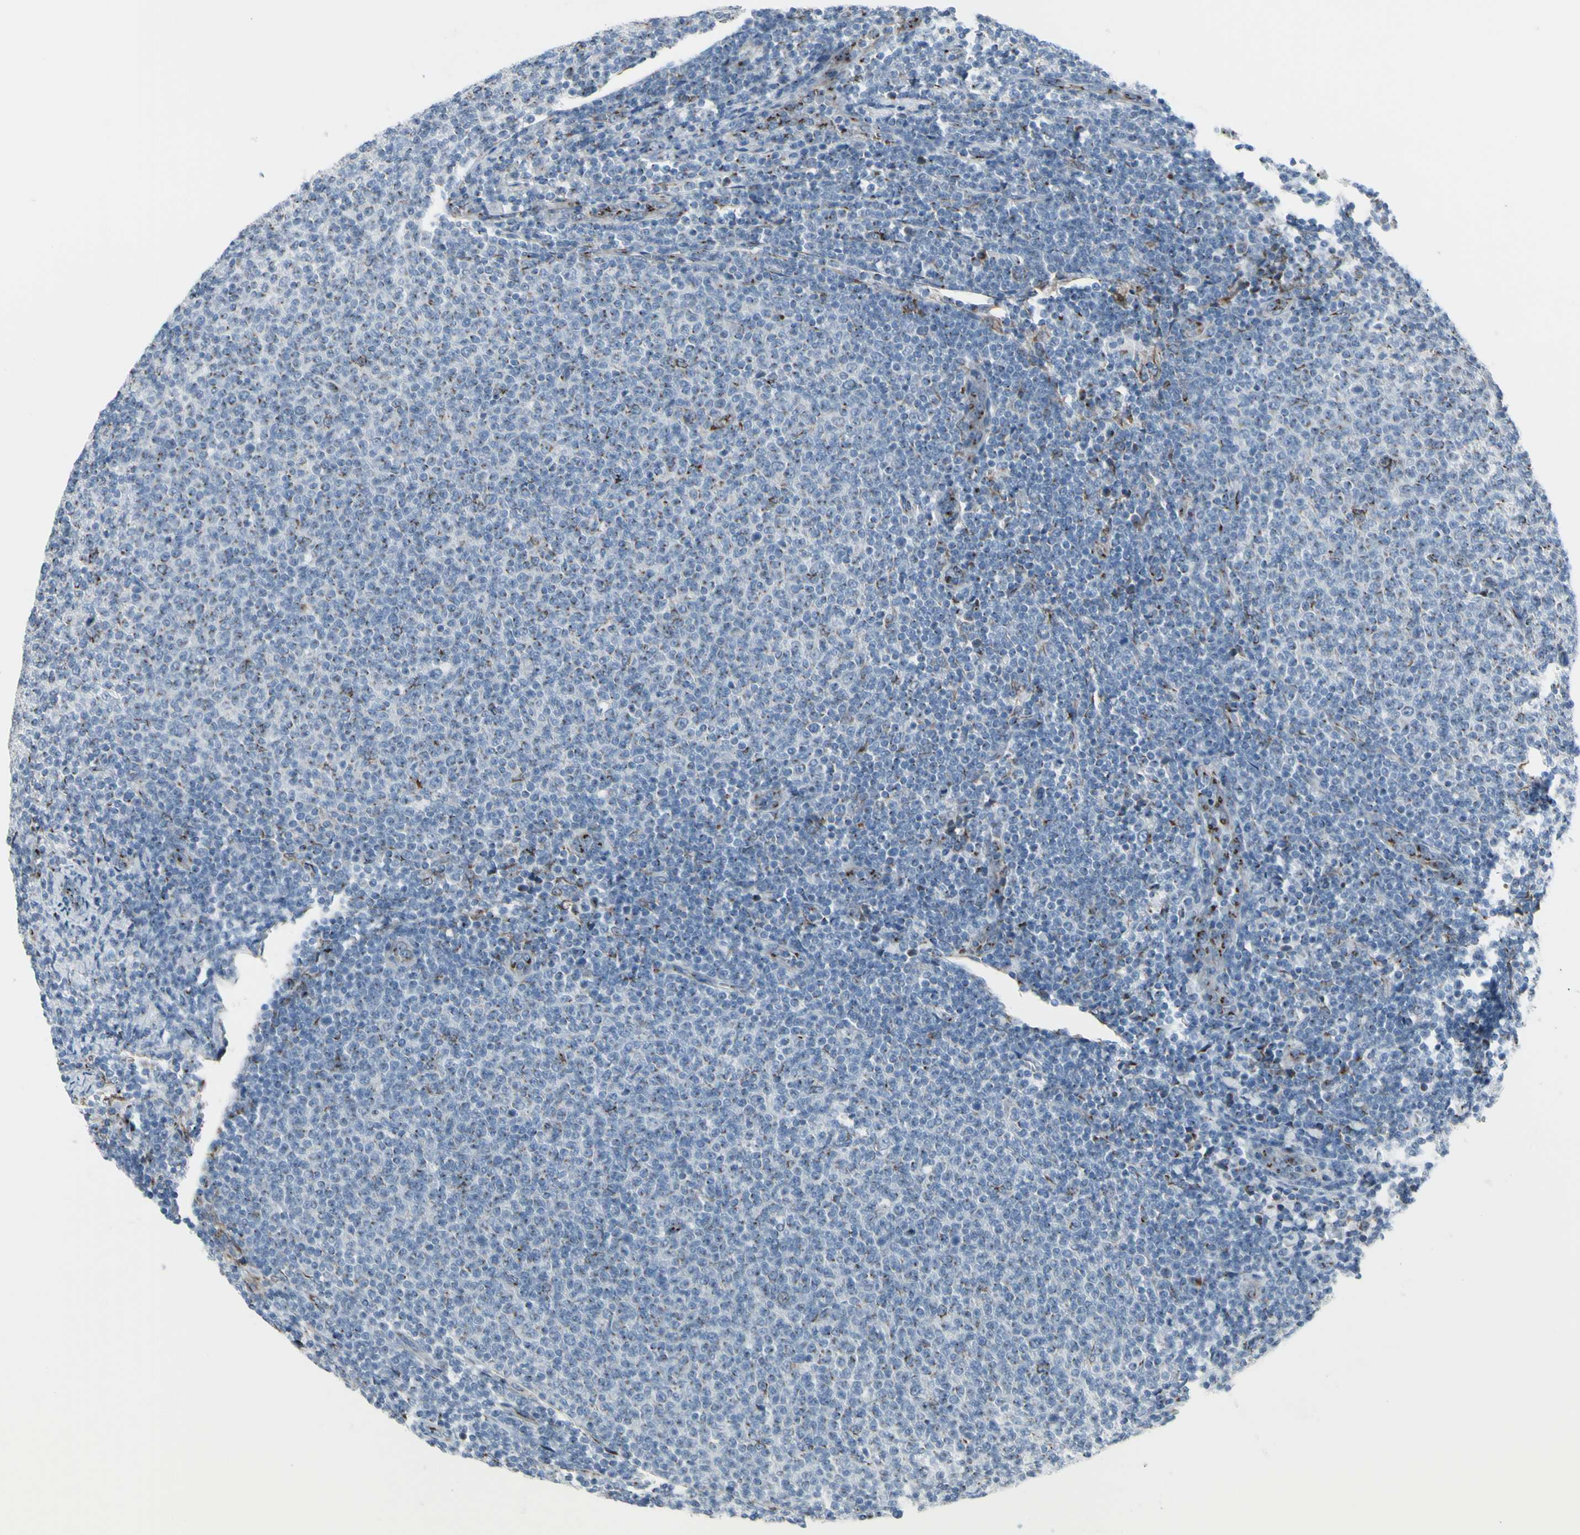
{"staining": {"intensity": "weak", "quantity": "25%-75%", "location": "cytoplasmic/membranous"}, "tissue": "lymphoma", "cell_type": "Tumor cells", "image_type": "cancer", "snomed": [{"axis": "morphology", "description": "Malignant lymphoma, non-Hodgkin's type, Low grade"}, {"axis": "topography", "description": "Lymph node"}], "caption": "This is an image of immunohistochemistry staining of lymphoma, which shows weak positivity in the cytoplasmic/membranous of tumor cells.", "gene": "GLG1", "patient": {"sex": "male", "age": 66}}